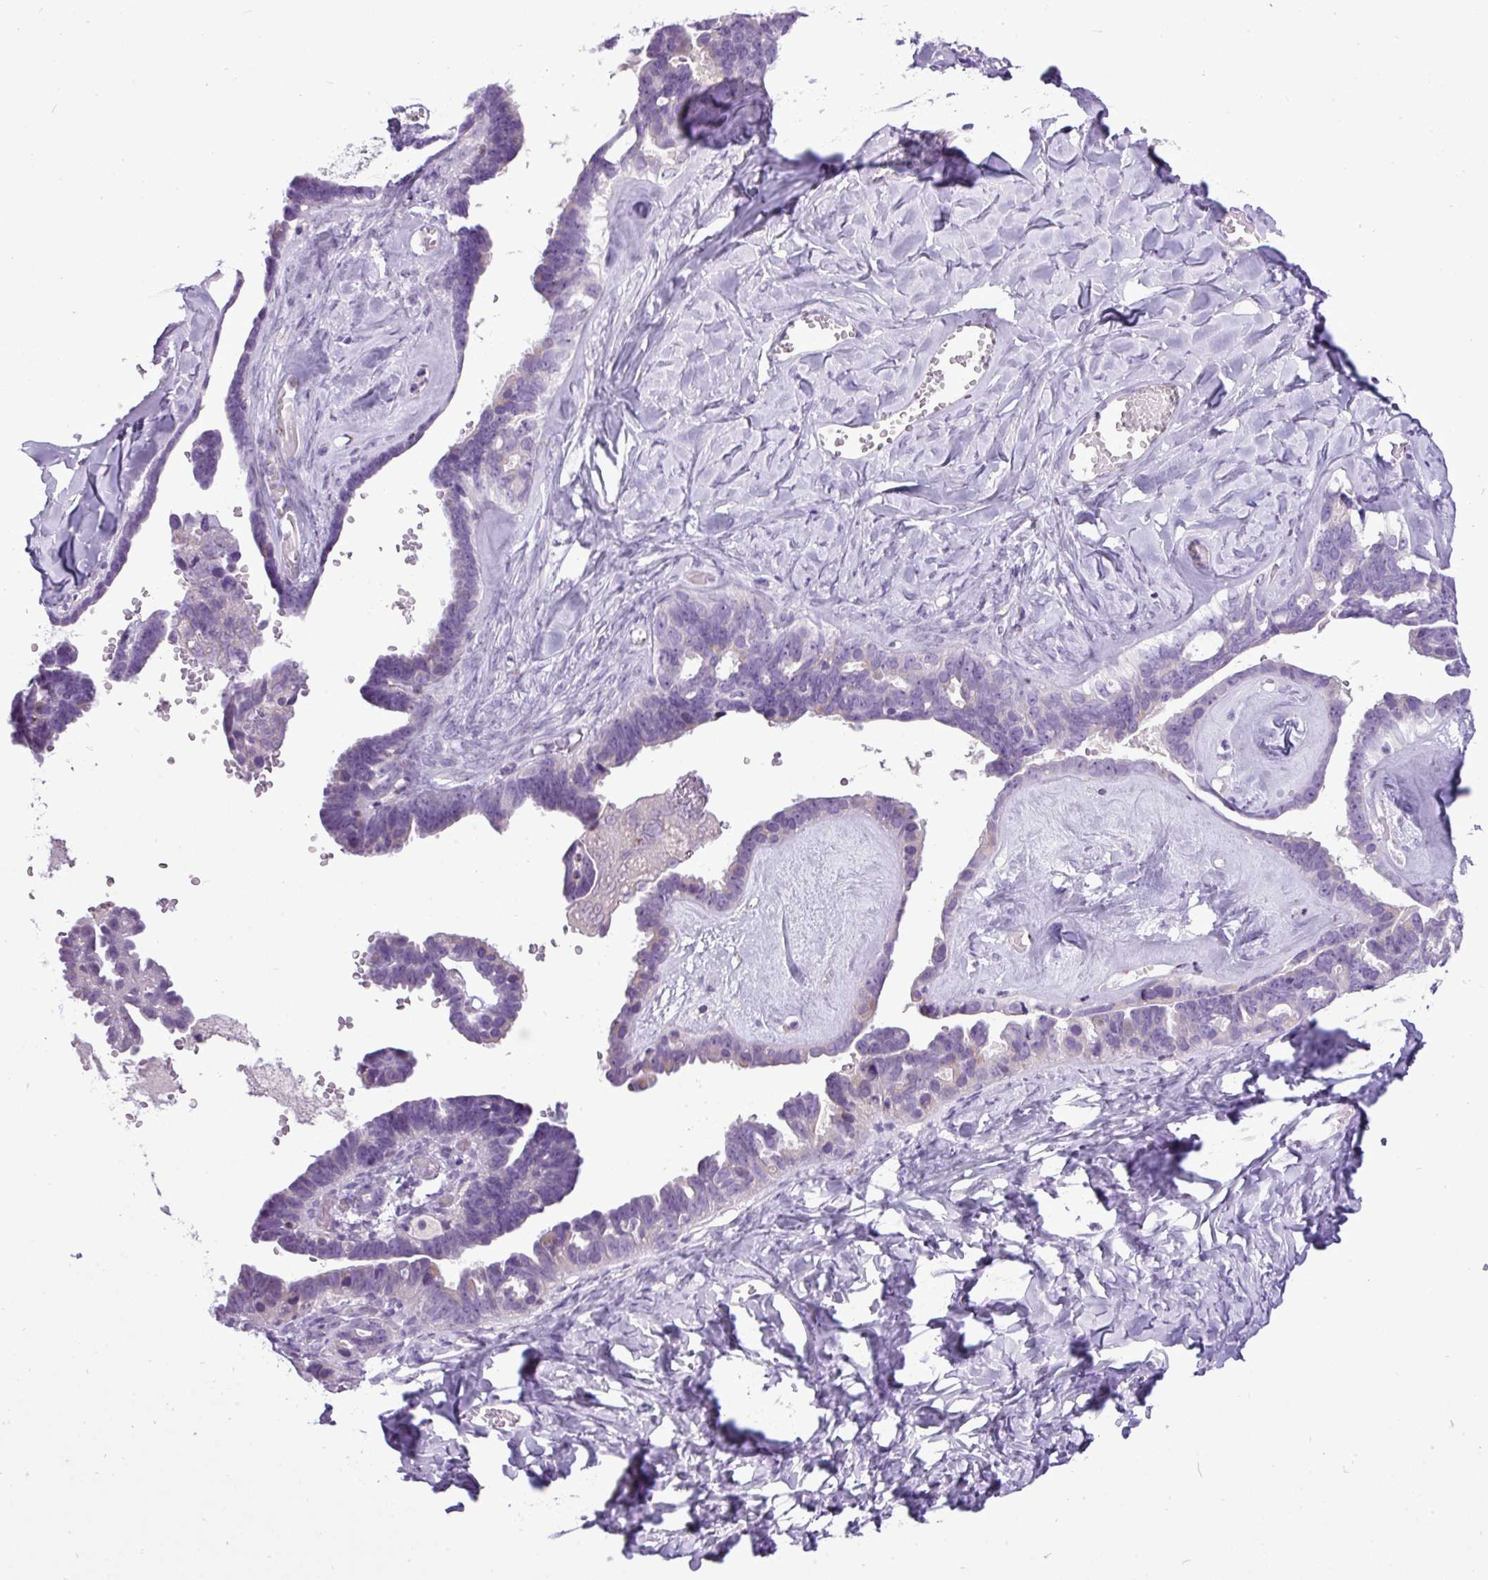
{"staining": {"intensity": "negative", "quantity": "none", "location": "none"}, "tissue": "ovarian cancer", "cell_type": "Tumor cells", "image_type": "cancer", "snomed": [{"axis": "morphology", "description": "Cystadenocarcinoma, serous, NOS"}, {"axis": "topography", "description": "Ovary"}], "caption": "An image of serous cystadenocarcinoma (ovarian) stained for a protein reveals no brown staining in tumor cells.", "gene": "FAM43A", "patient": {"sex": "female", "age": 69}}